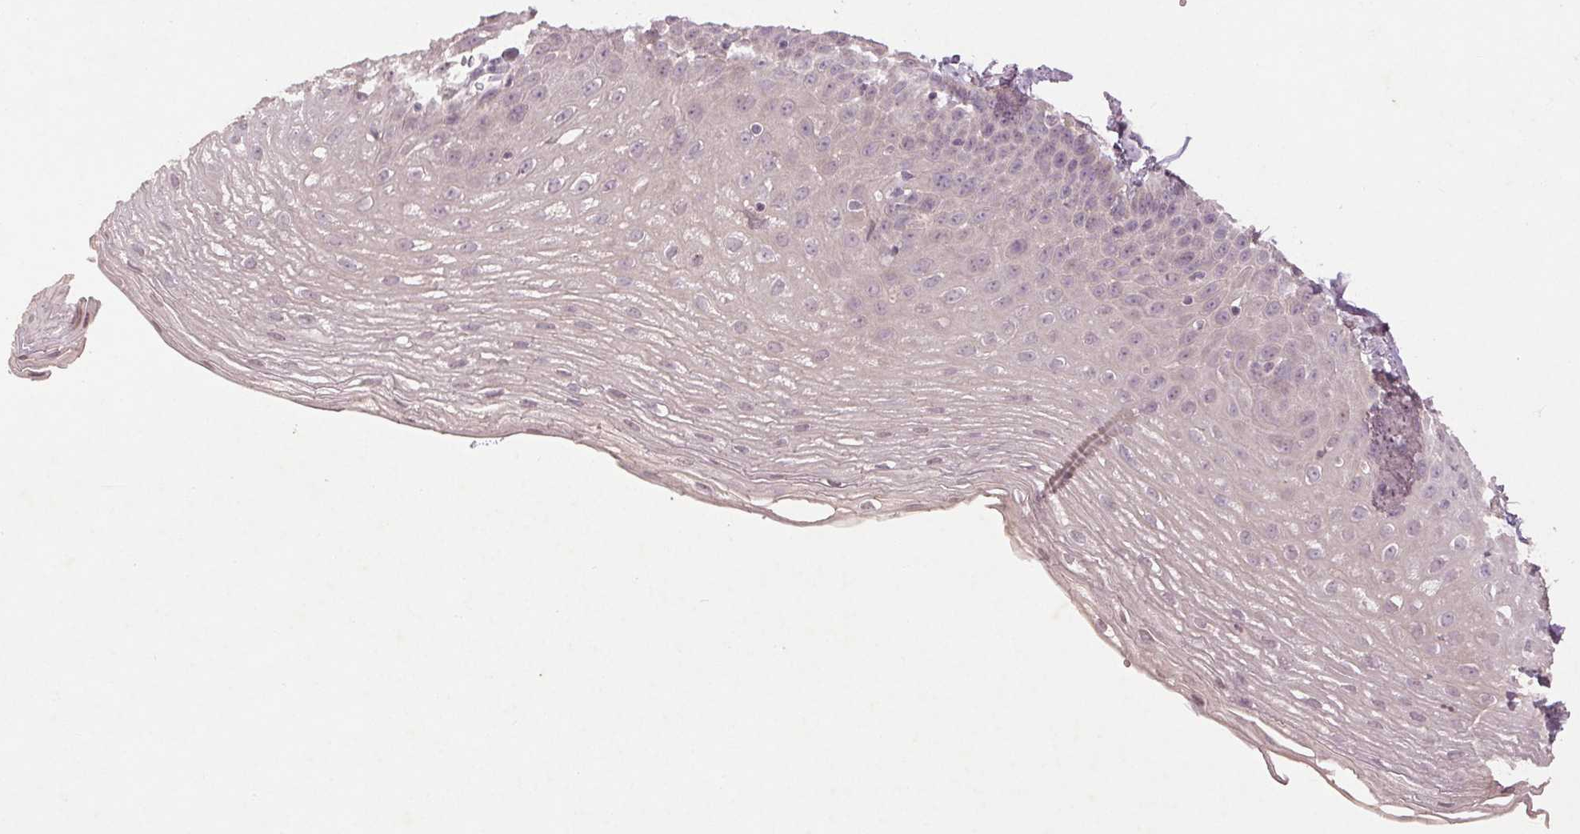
{"staining": {"intensity": "negative", "quantity": "none", "location": "none"}, "tissue": "esophagus", "cell_type": "Squamous epithelial cells", "image_type": "normal", "snomed": [{"axis": "morphology", "description": "Normal tissue, NOS"}, {"axis": "topography", "description": "Esophagus"}], "caption": "Squamous epithelial cells show no significant protein positivity in unremarkable esophagus.", "gene": "ENSG00000255641", "patient": {"sex": "female", "age": 81}}